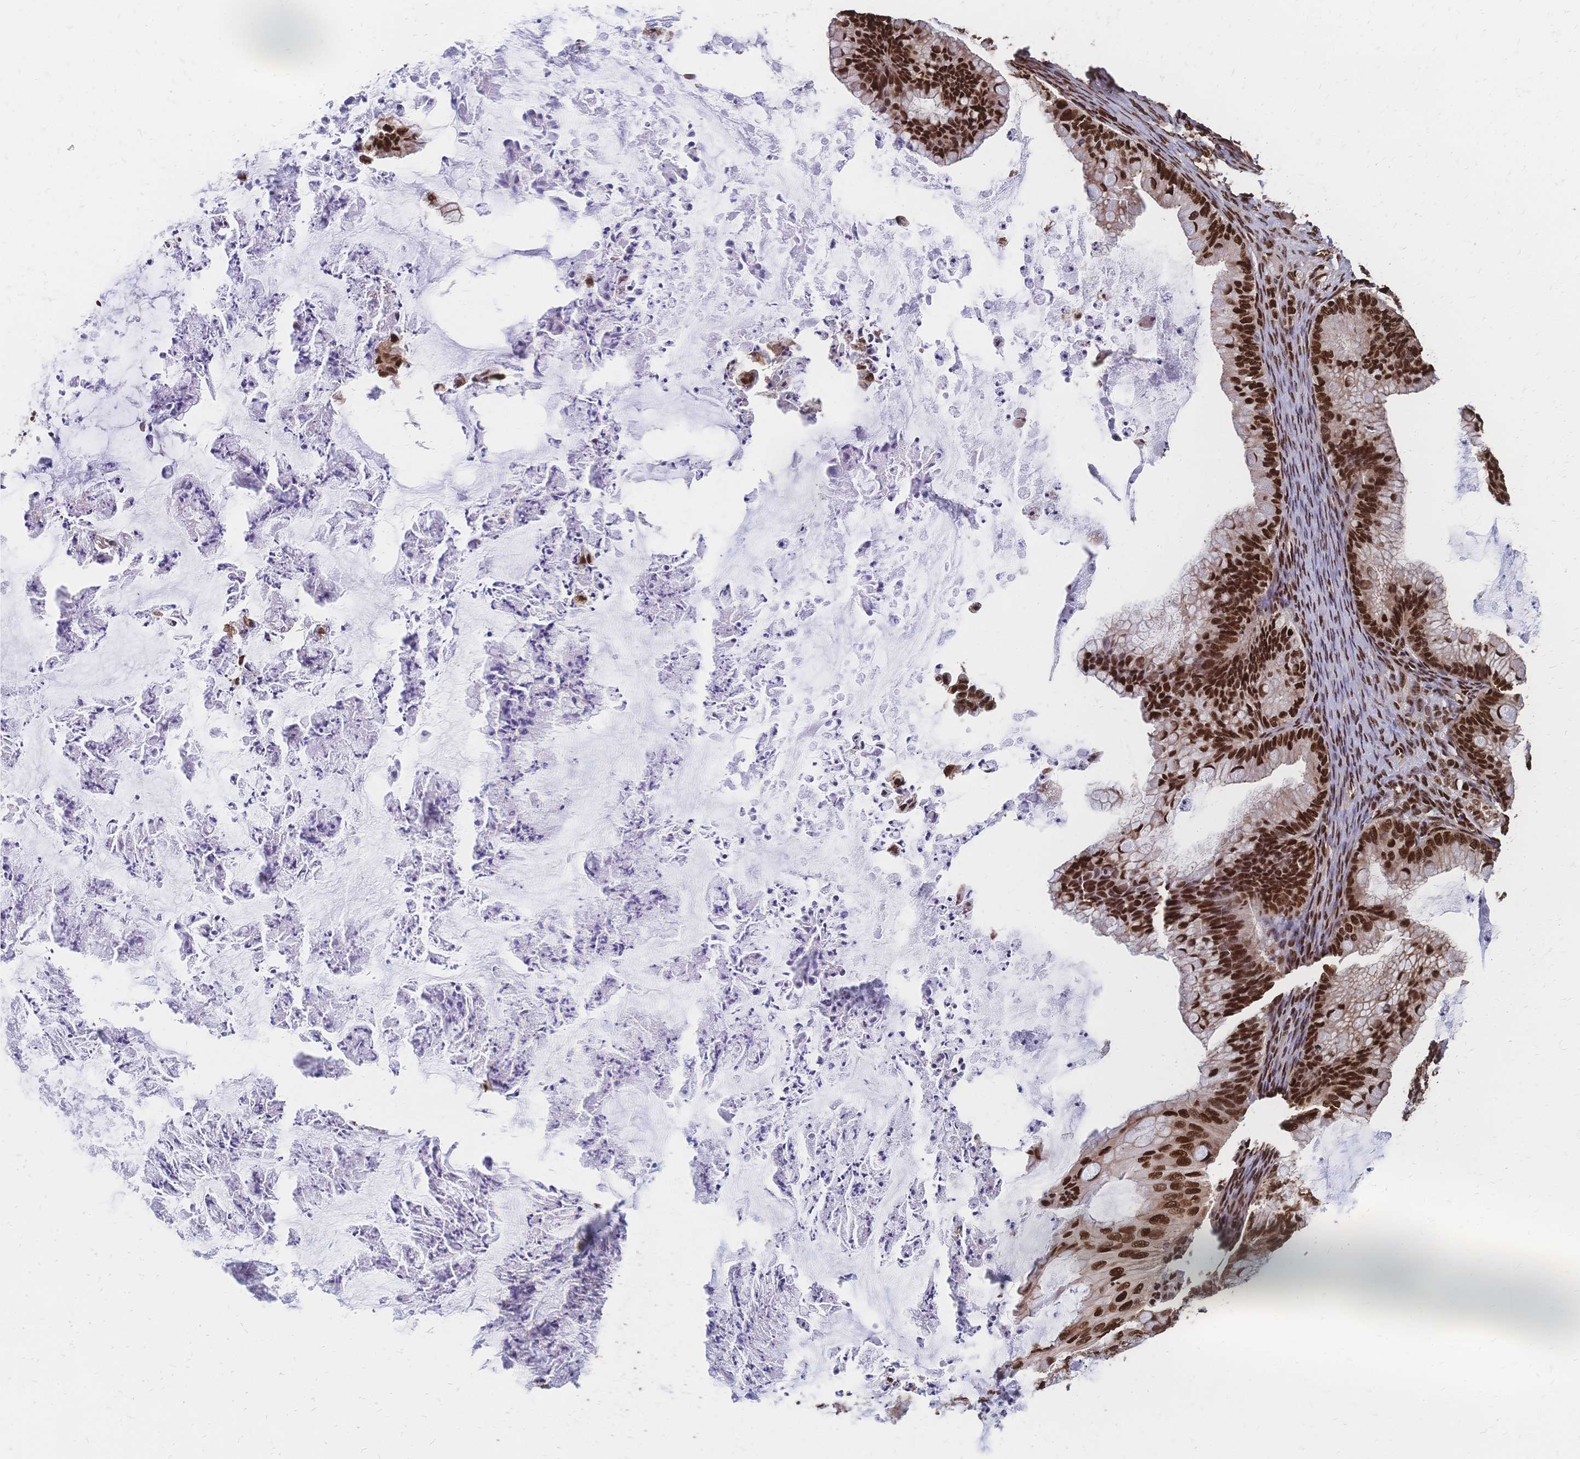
{"staining": {"intensity": "strong", "quantity": ">75%", "location": "nuclear"}, "tissue": "ovarian cancer", "cell_type": "Tumor cells", "image_type": "cancer", "snomed": [{"axis": "morphology", "description": "Cystadenocarcinoma, mucinous, NOS"}, {"axis": "topography", "description": "Ovary"}], "caption": "Immunohistochemistry micrograph of ovarian cancer stained for a protein (brown), which reveals high levels of strong nuclear expression in about >75% of tumor cells.", "gene": "HDGF", "patient": {"sex": "female", "age": 35}}